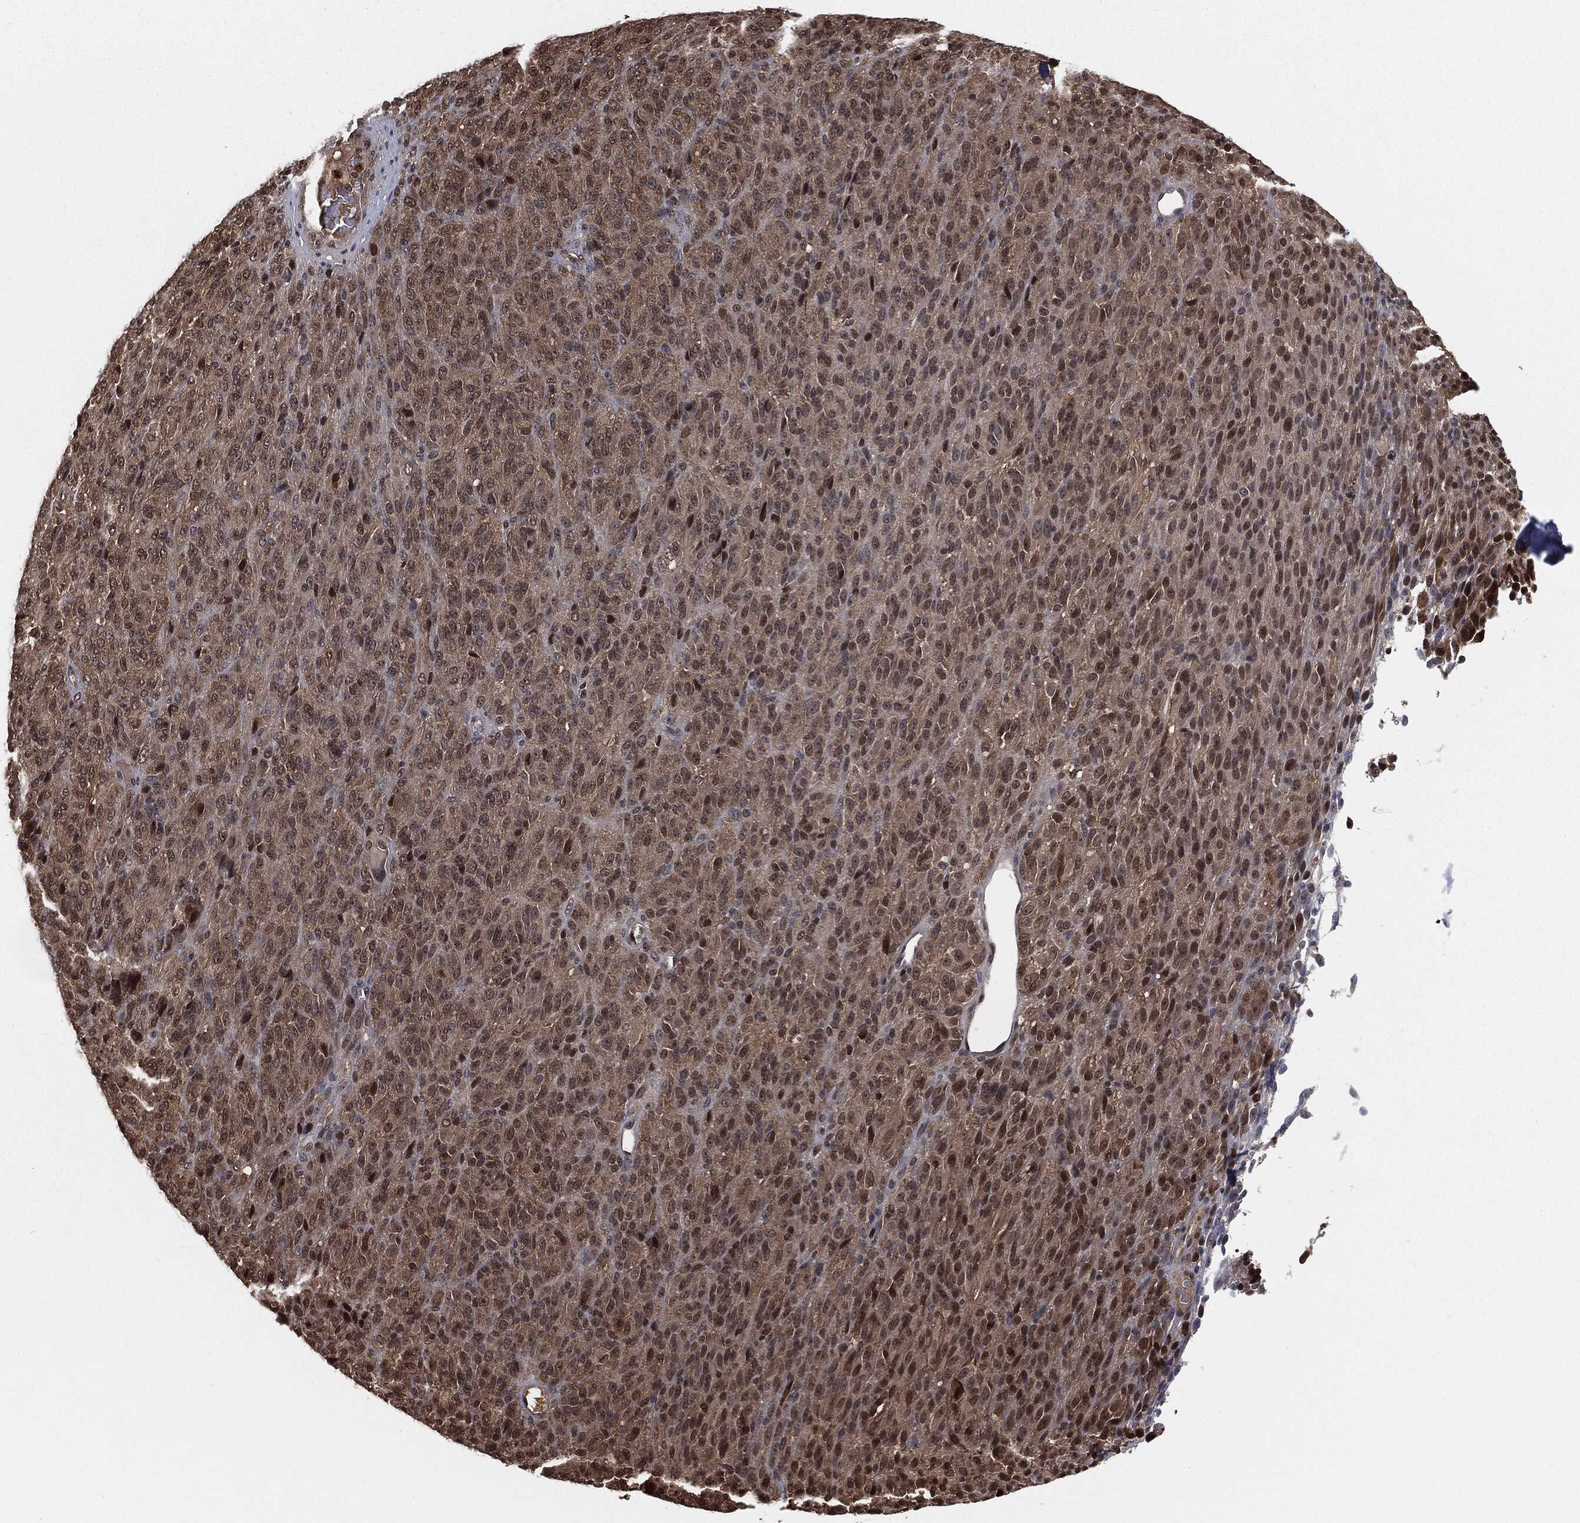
{"staining": {"intensity": "weak", "quantity": "25%-75%", "location": "cytoplasmic/membranous"}, "tissue": "melanoma", "cell_type": "Tumor cells", "image_type": "cancer", "snomed": [{"axis": "morphology", "description": "Malignant melanoma, Metastatic site"}, {"axis": "topography", "description": "Brain"}], "caption": "DAB immunohistochemical staining of human melanoma shows weak cytoplasmic/membranous protein expression in approximately 25%-75% of tumor cells.", "gene": "CAPRIN2", "patient": {"sex": "female", "age": 56}}